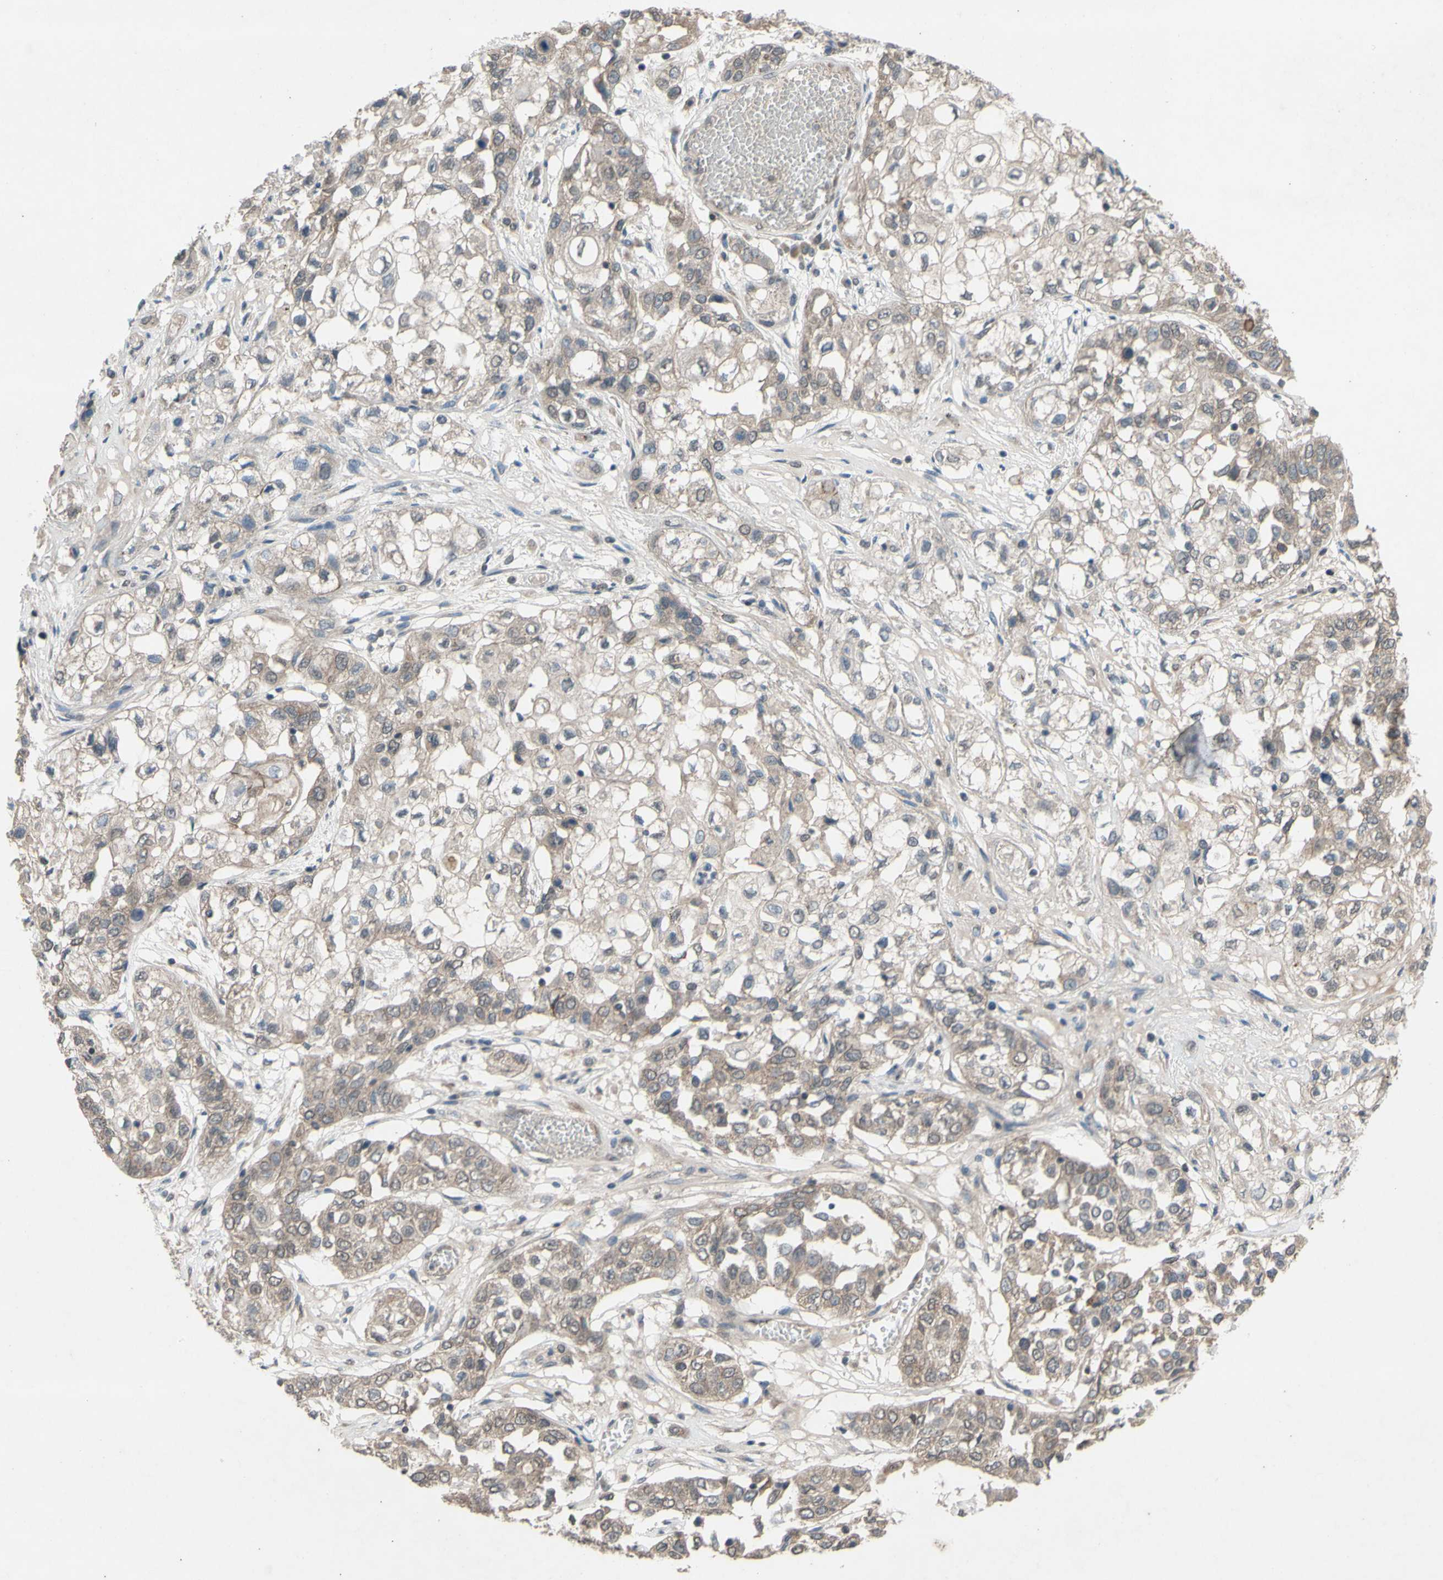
{"staining": {"intensity": "weak", "quantity": ">75%", "location": "cytoplasmic/membranous"}, "tissue": "lung cancer", "cell_type": "Tumor cells", "image_type": "cancer", "snomed": [{"axis": "morphology", "description": "Squamous cell carcinoma, NOS"}, {"axis": "topography", "description": "Lung"}], "caption": "Tumor cells reveal low levels of weak cytoplasmic/membranous expression in approximately >75% of cells in human lung cancer (squamous cell carcinoma). (IHC, brightfield microscopy, high magnification).", "gene": "CDCP1", "patient": {"sex": "male", "age": 71}}